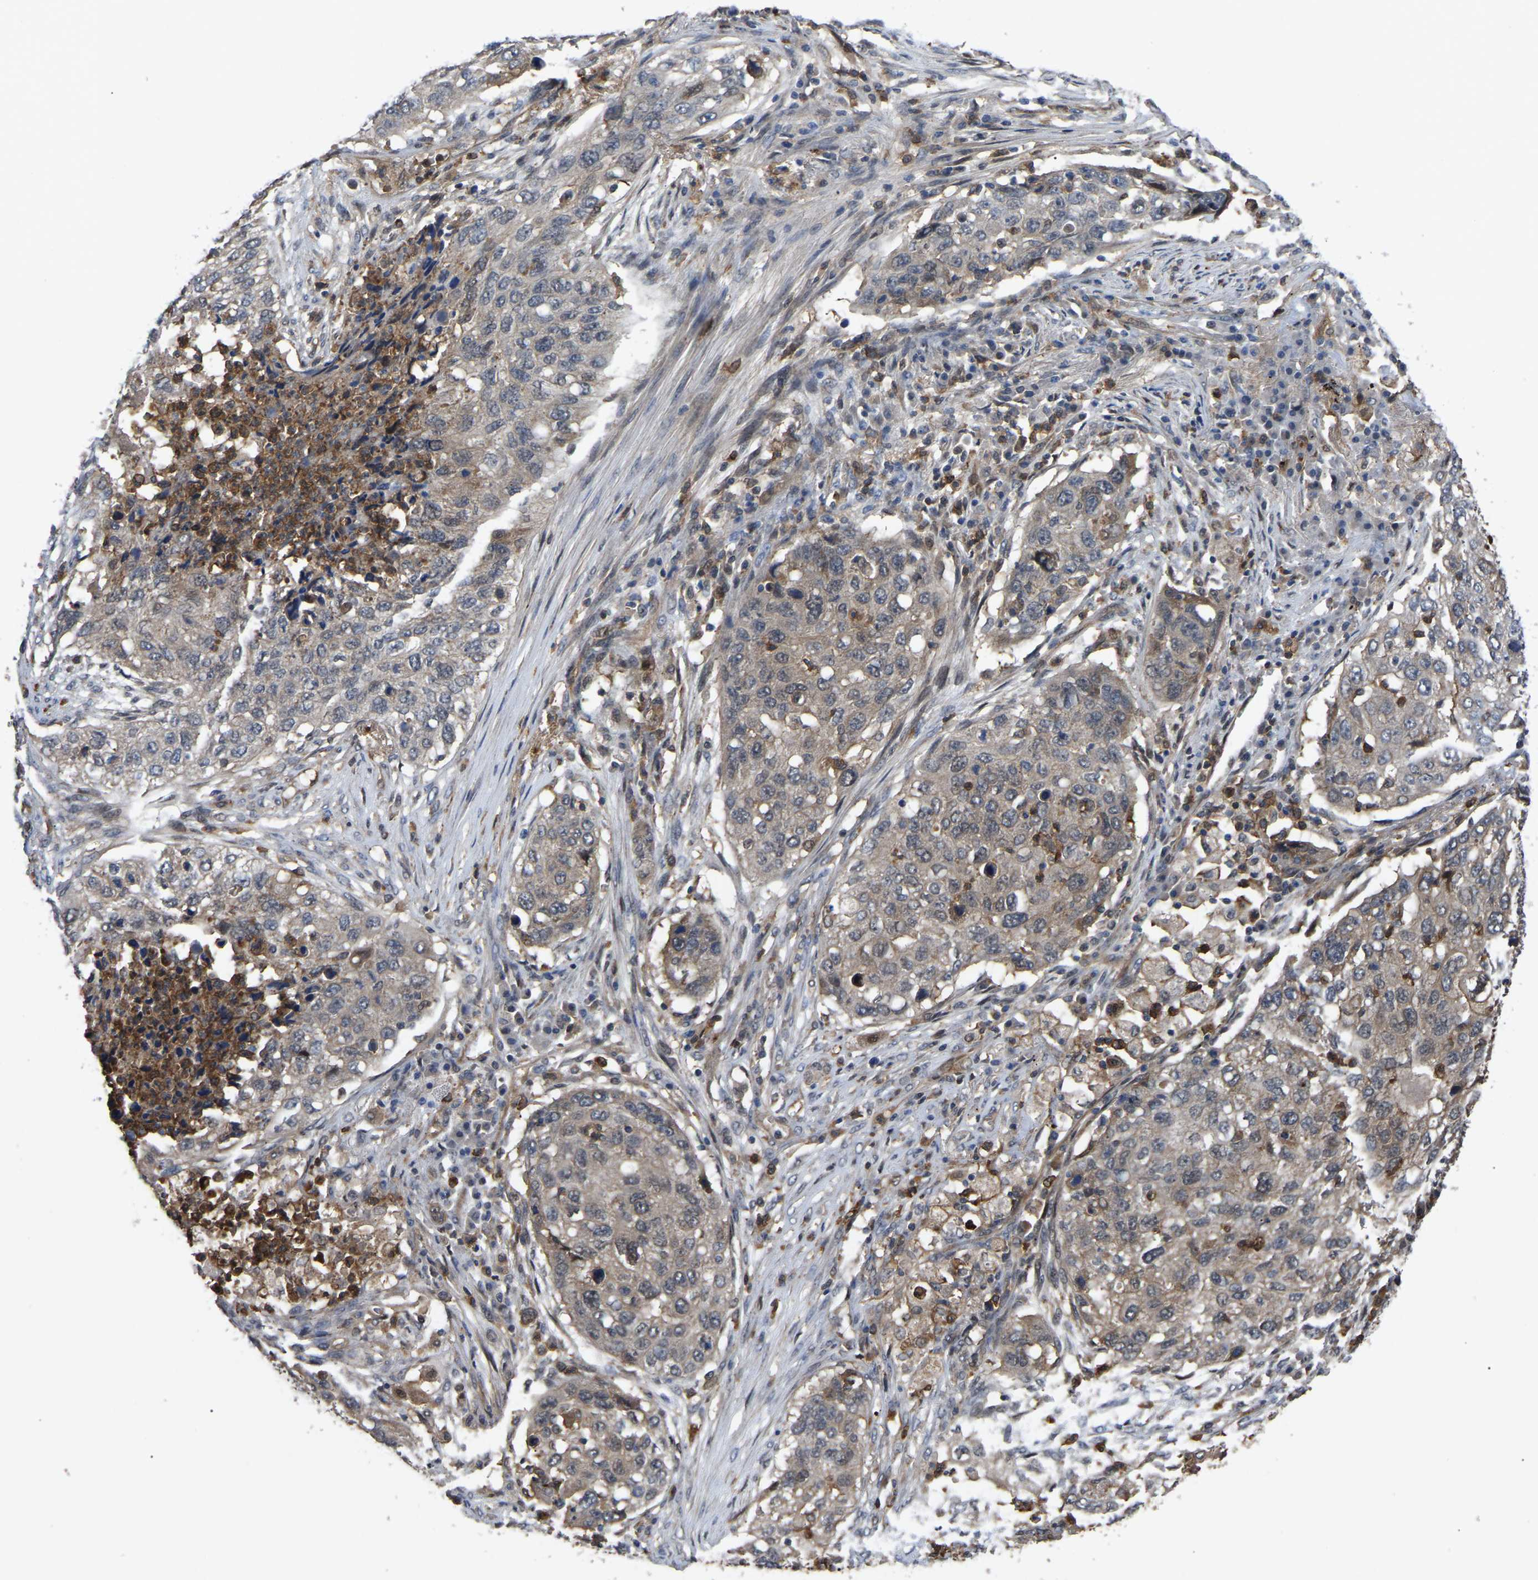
{"staining": {"intensity": "weak", "quantity": "<25%", "location": "cytoplasmic/membranous"}, "tissue": "lung cancer", "cell_type": "Tumor cells", "image_type": "cancer", "snomed": [{"axis": "morphology", "description": "Squamous cell carcinoma, NOS"}, {"axis": "topography", "description": "Lung"}], "caption": "There is no significant expression in tumor cells of lung cancer.", "gene": "CIT", "patient": {"sex": "female", "age": 63}}